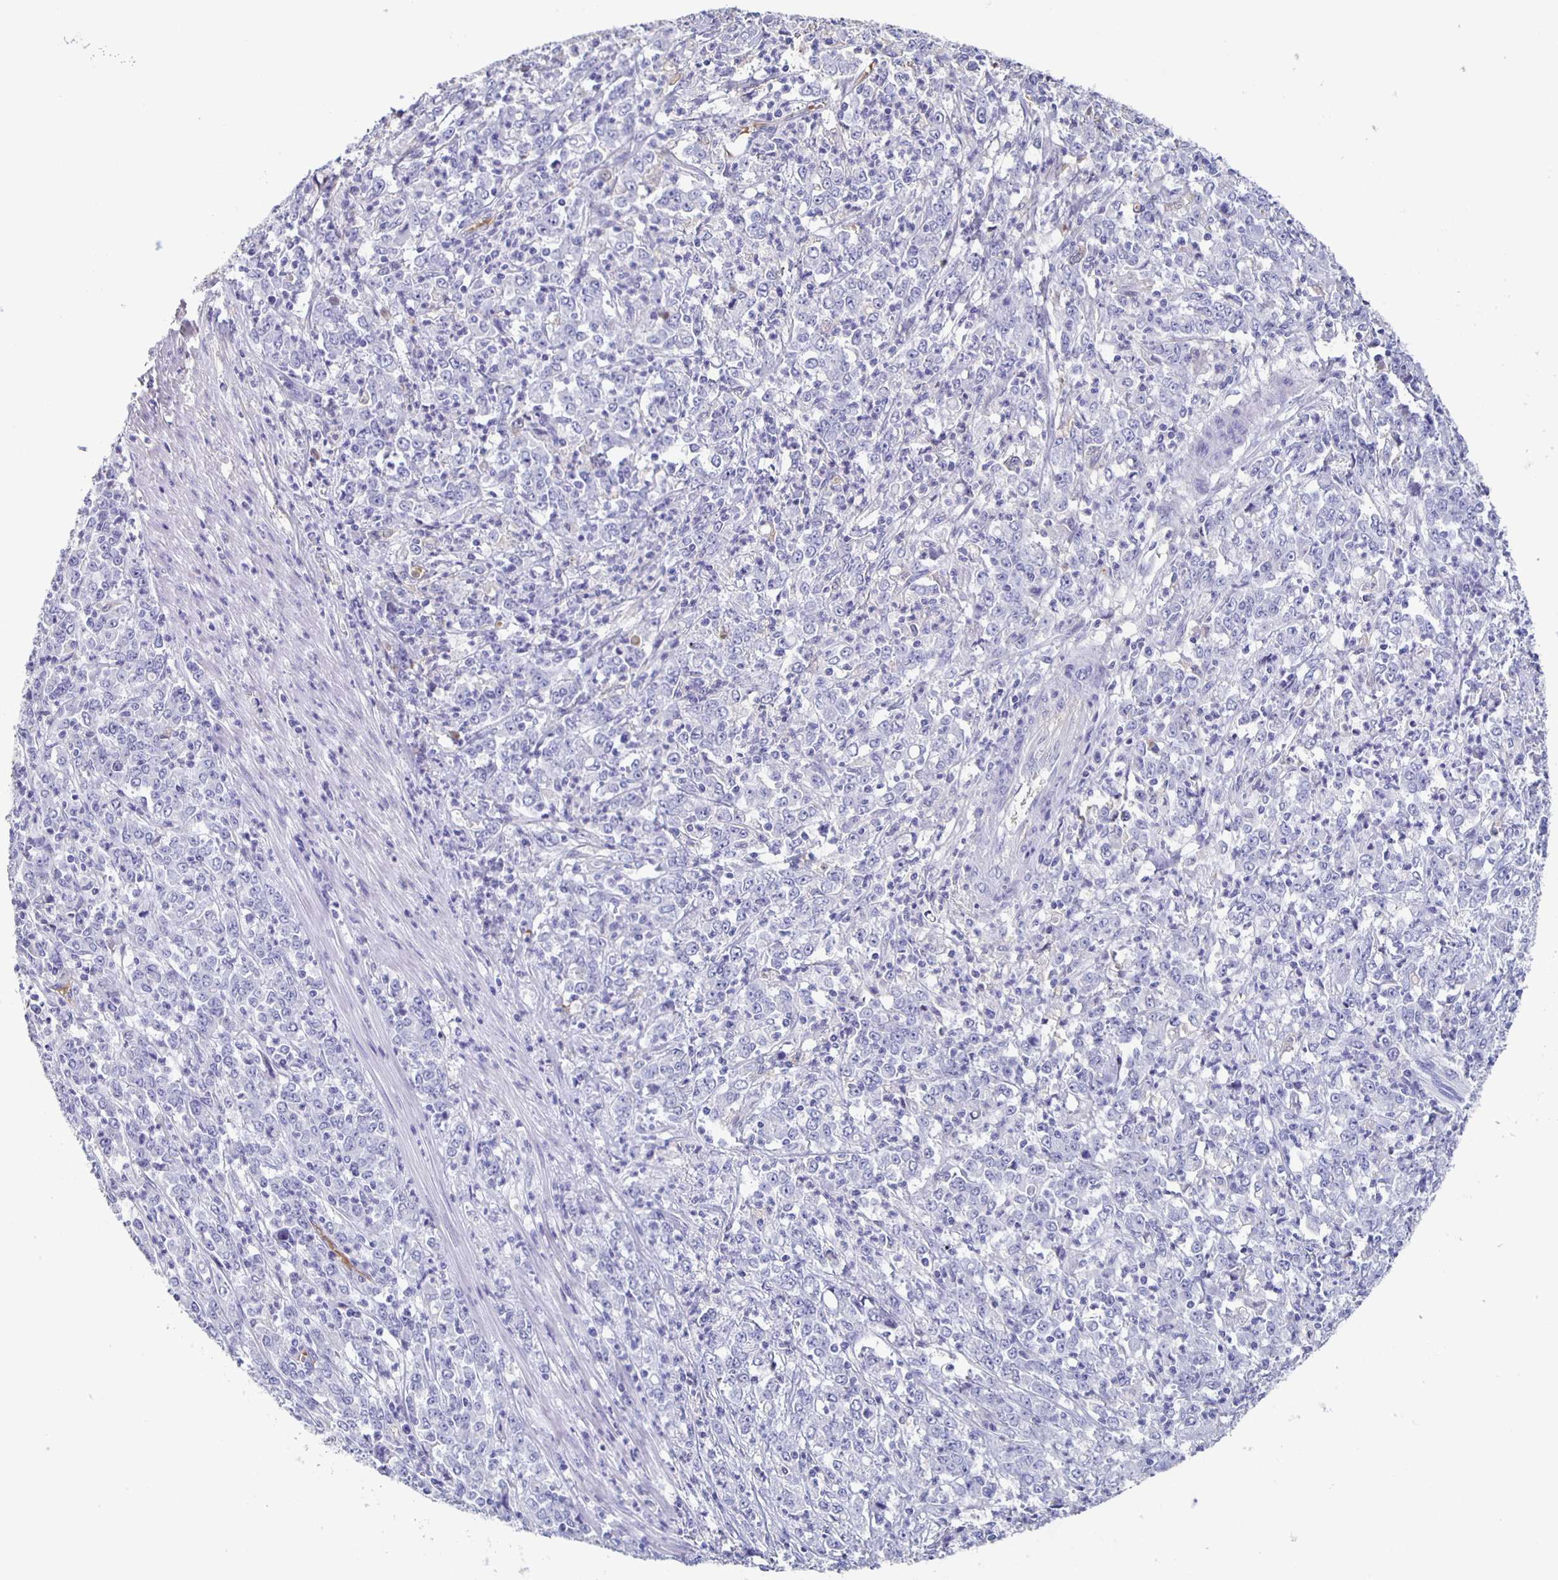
{"staining": {"intensity": "negative", "quantity": "none", "location": "none"}, "tissue": "stomach cancer", "cell_type": "Tumor cells", "image_type": "cancer", "snomed": [{"axis": "morphology", "description": "Adenocarcinoma, NOS"}, {"axis": "topography", "description": "Stomach, lower"}], "caption": "Protein analysis of stomach cancer exhibits no significant staining in tumor cells.", "gene": "FGA", "patient": {"sex": "female", "age": 71}}